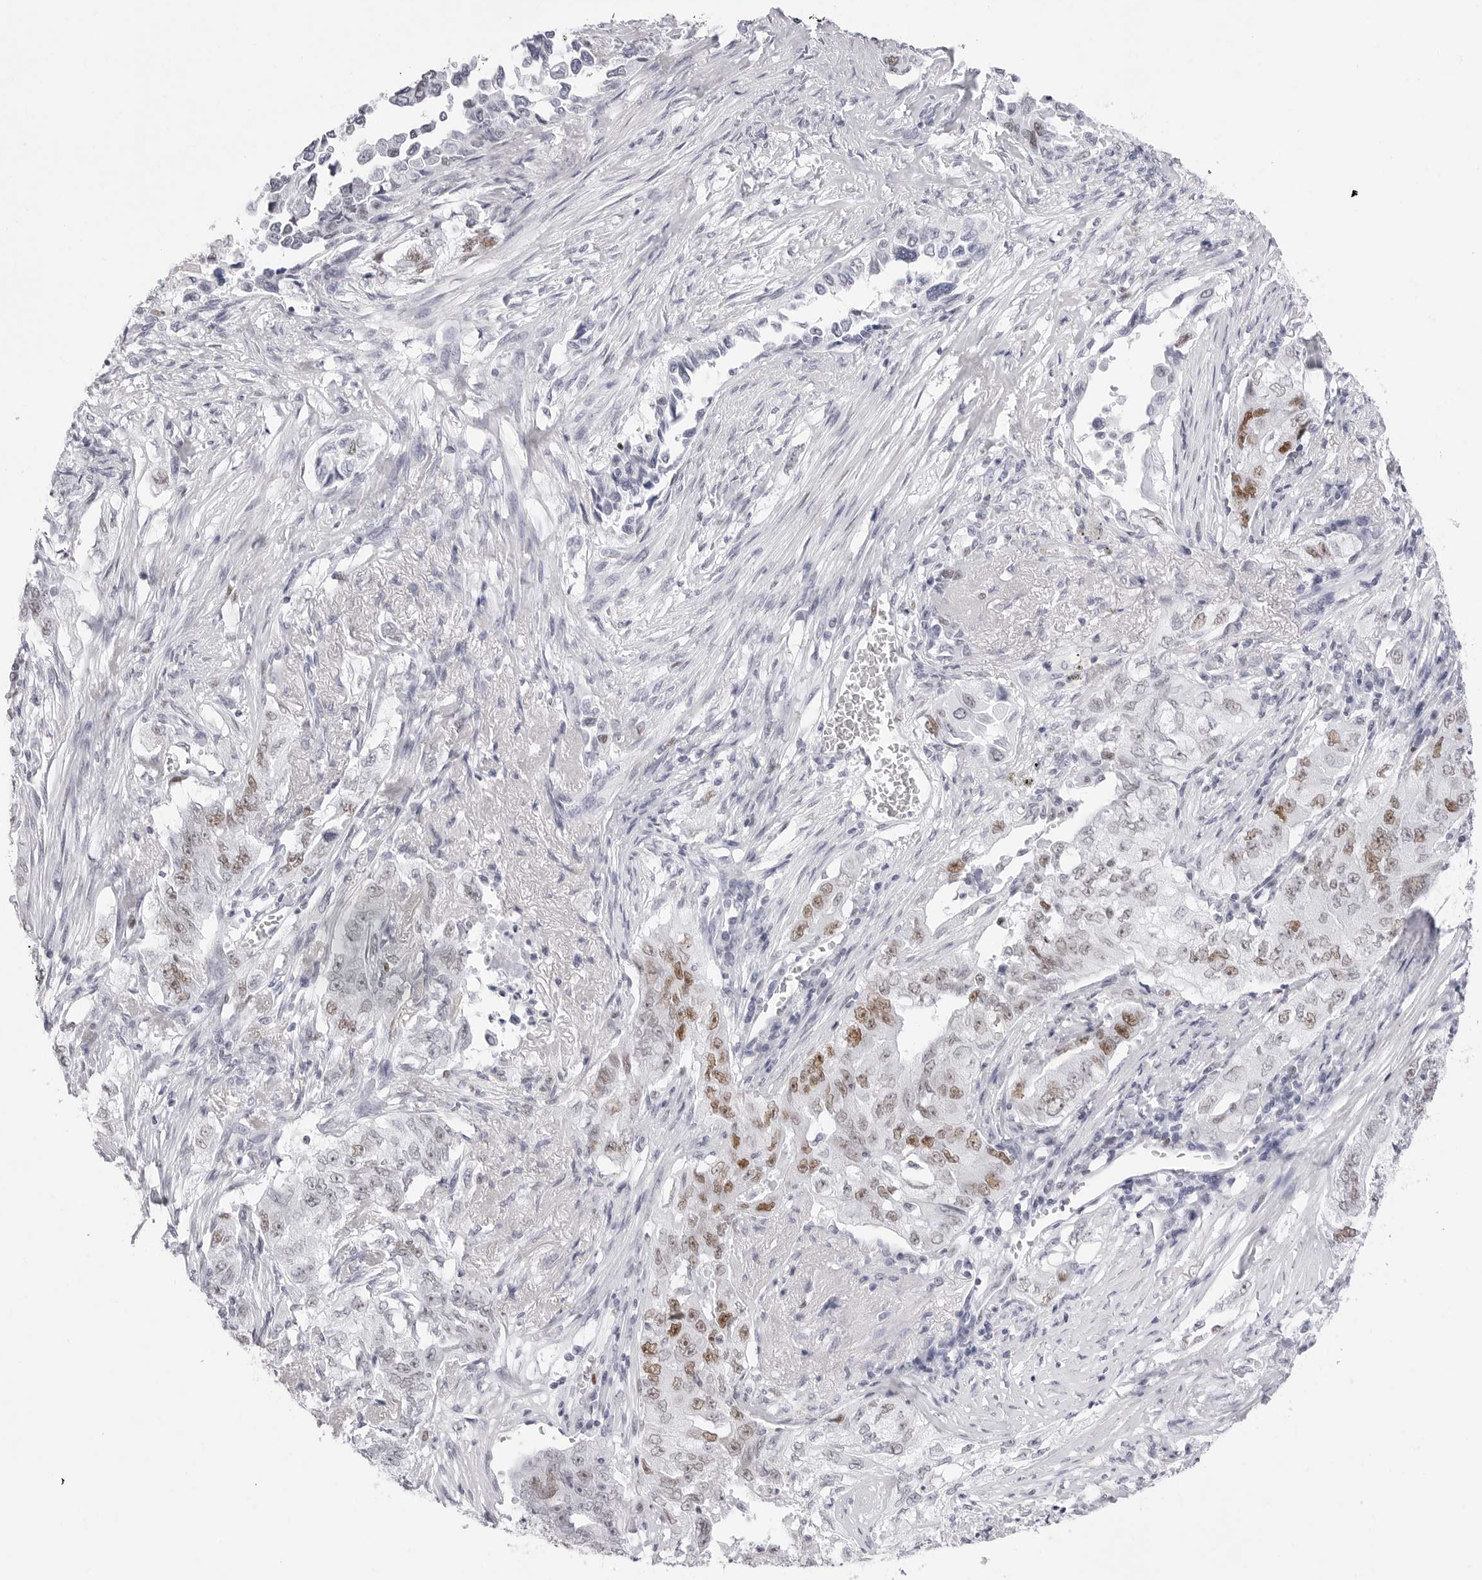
{"staining": {"intensity": "moderate", "quantity": "<25%", "location": "nuclear"}, "tissue": "lung cancer", "cell_type": "Tumor cells", "image_type": "cancer", "snomed": [{"axis": "morphology", "description": "Adenocarcinoma, NOS"}, {"axis": "topography", "description": "Lung"}], "caption": "Tumor cells reveal low levels of moderate nuclear expression in approximately <25% of cells in human lung cancer.", "gene": "NASP", "patient": {"sex": "female", "age": 51}}